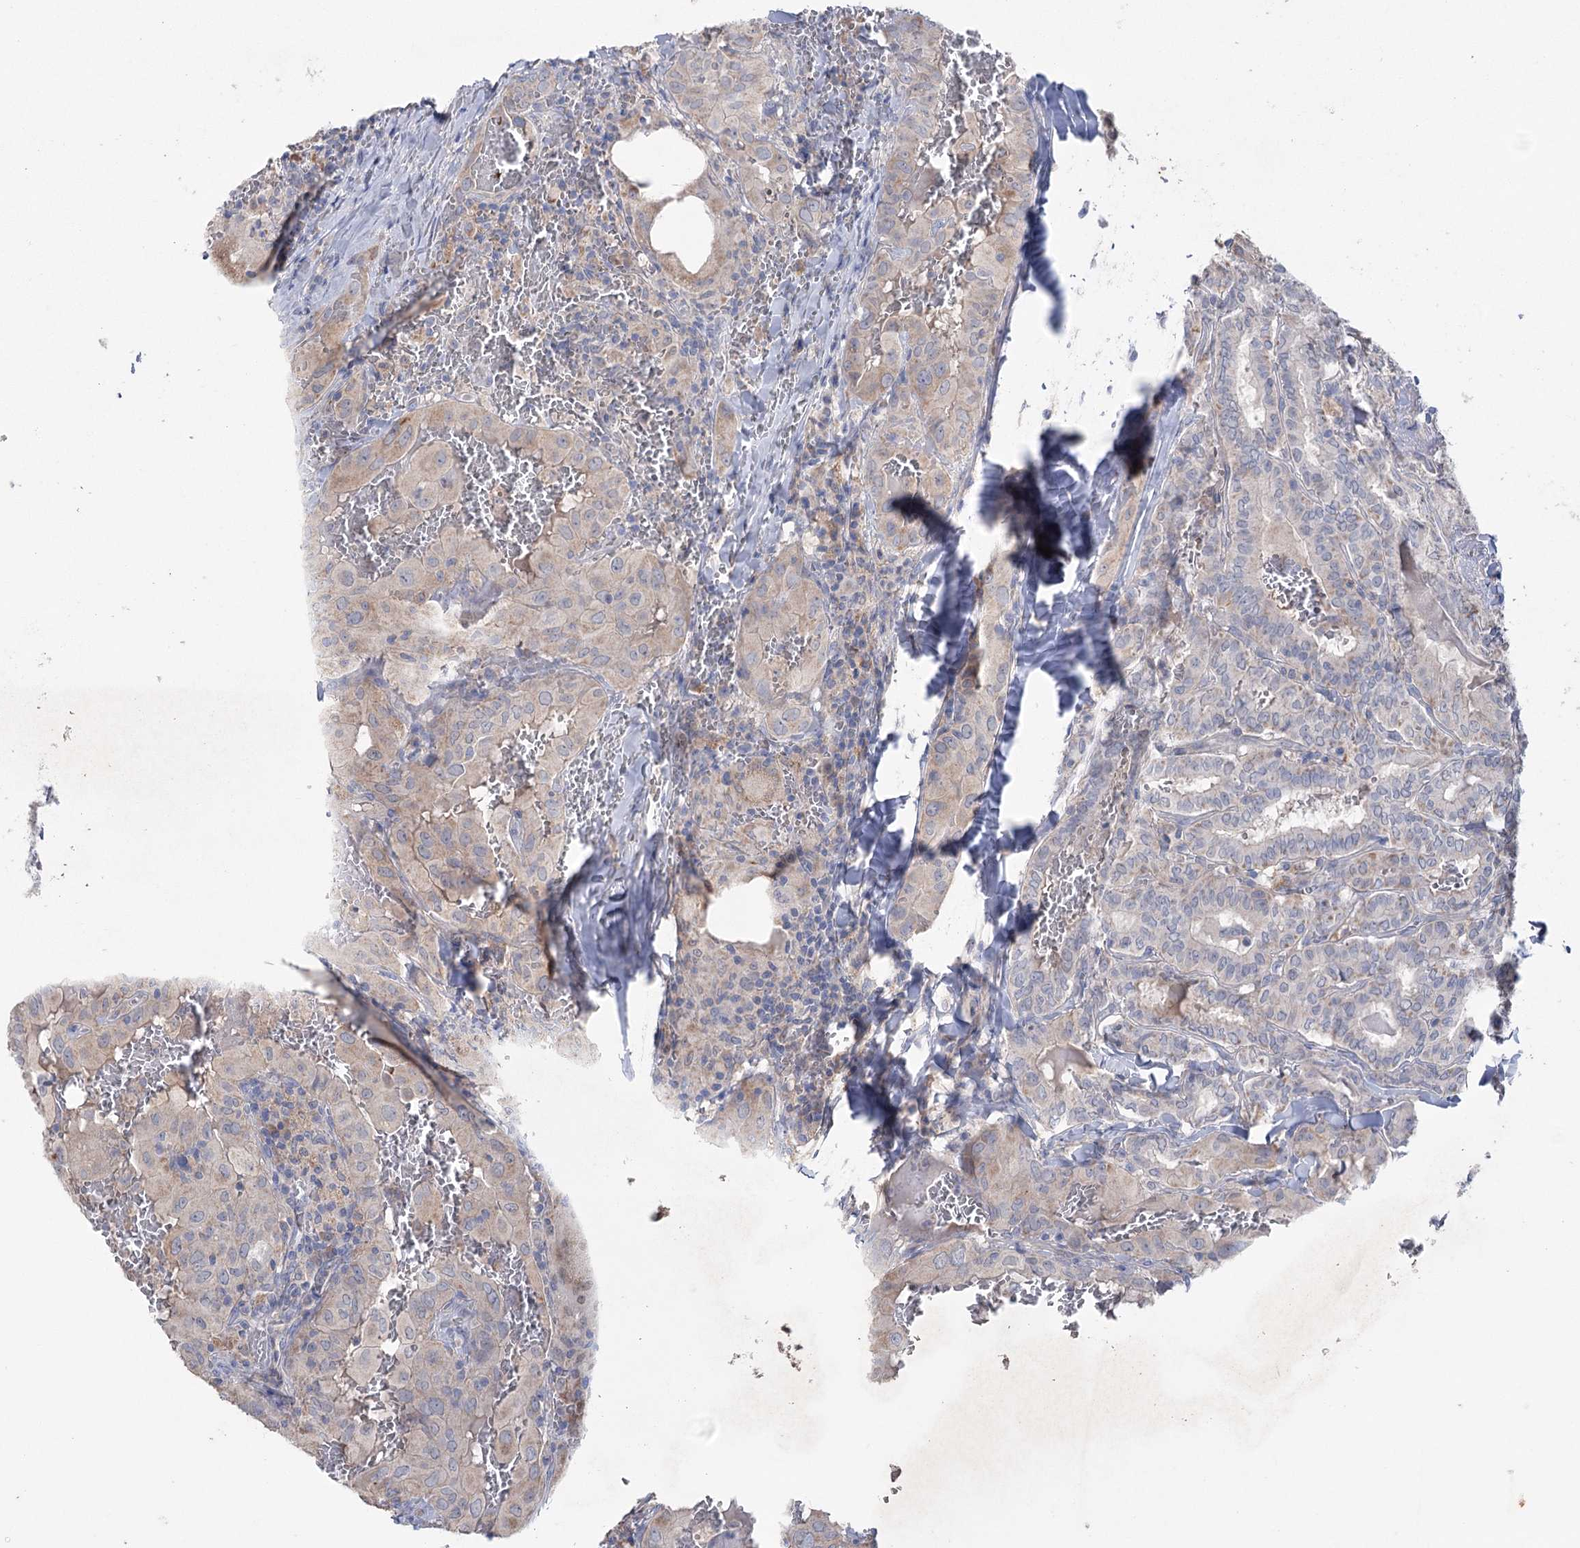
{"staining": {"intensity": "weak", "quantity": "<25%", "location": "cytoplasmic/membranous"}, "tissue": "thyroid cancer", "cell_type": "Tumor cells", "image_type": "cancer", "snomed": [{"axis": "morphology", "description": "Papillary adenocarcinoma, NOS"}, {"axis": "topography", "description": "Thyroid gland"}], "caption": "Thyroid cancer (papillary adenocarcinoma) was stained to show a protein in brown. There is no significant staining in tumor cells.", "gene": "MTCH2", "patient": {"sex": "female", "age": 72}}